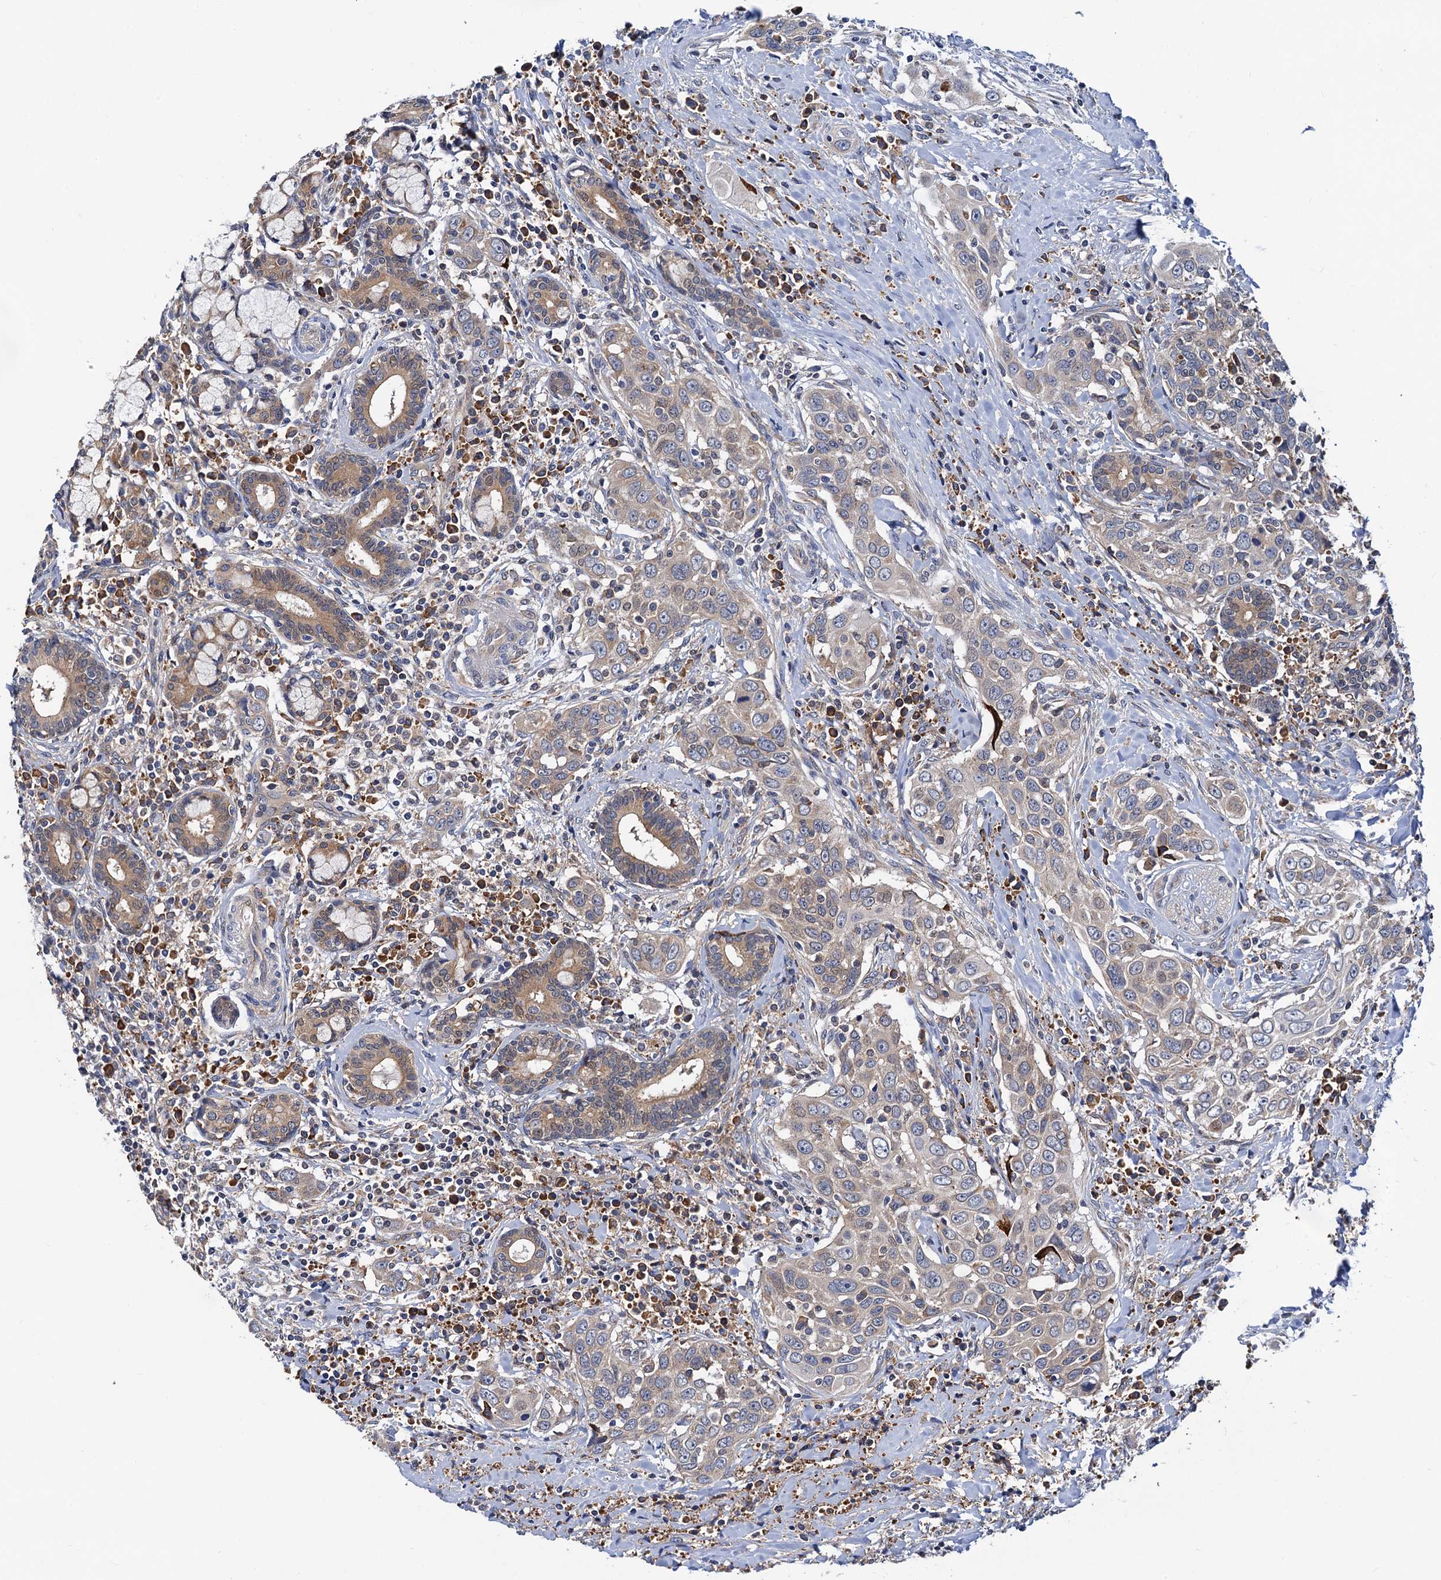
{"staining": {"intensity": "moderate", "quantity": "25%-75%", "location": "cytoplasmic/membranous"}, "tissue": "head and neck cancer", "cell_type": "Tumor cells", "image_type": "cancer", "snomed": [{"axis": "morphology", "description": "Squamous cell carcinoma, NOS"}, {"axis": "topography", "description": "Oral tissue"}, {"axis": "topography", "description": "Head-Neck"}], "caption": "Head and neck cancer stained for a protein (brown) demonstrates moderate cytoplasmic/membranous positive staining in about 25%-75% of tumor cells.", "gene": "PGLS", "patient": {"sex": "female", "age": 50}}